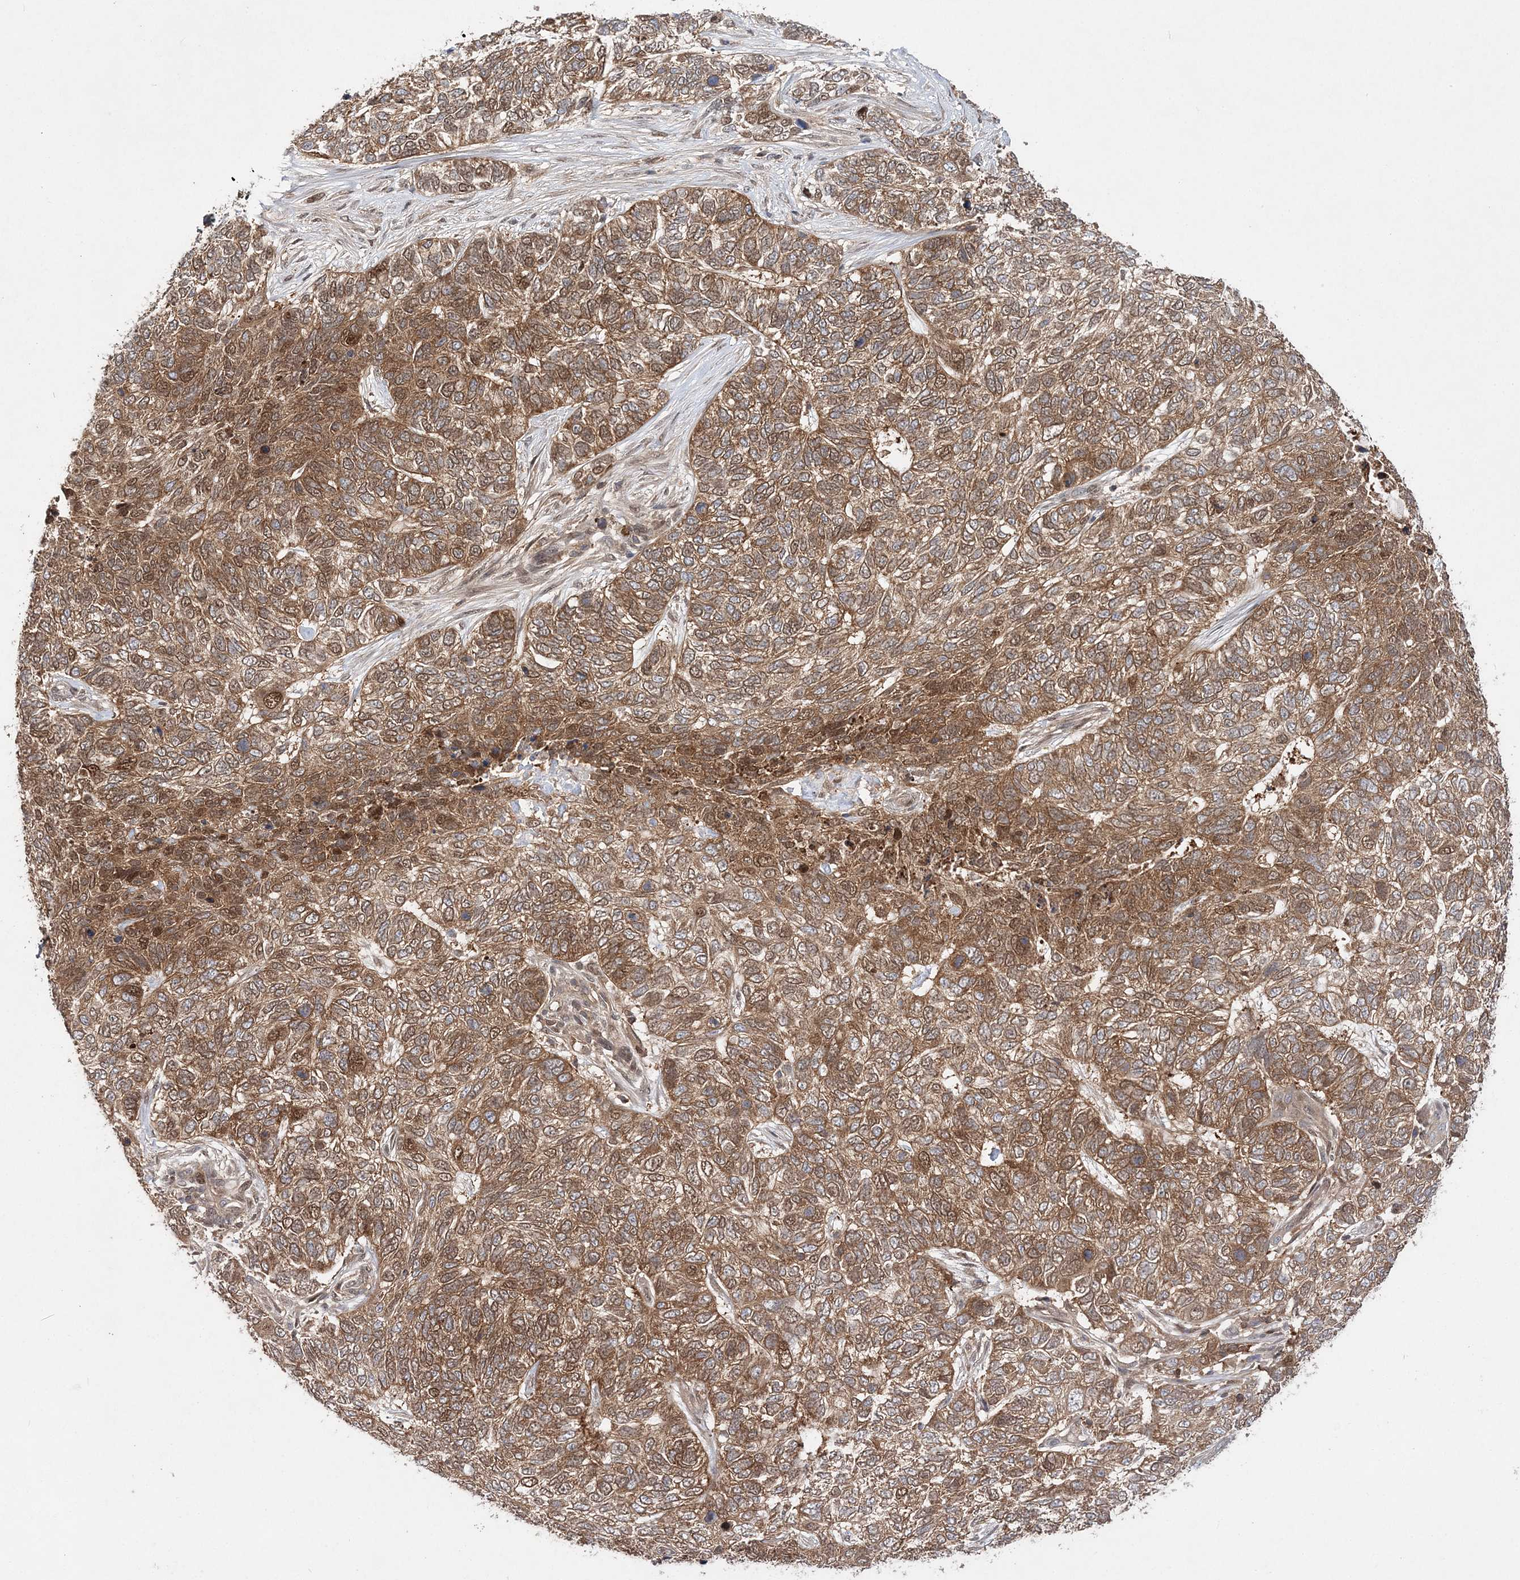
{"staining": {"intensity": "moderate", "quantity": ">75%", "location": "cytoplasmic/membranous,nuclear"}, "tissue": "skin cancer", "cell_type": "Tumor cells", "image_type": "cancer", "snomed": [{"axis": "morphology", "description": "Basal cell carcinoma"}, {"axis": "topography", "description": "Skin"}], "caption": "Immunohistochemistry image of skin cancer (basal cell carcinoma) stained for a protein (brown), which demonstrates medium levels of moderate cytoplasmic/membranous and nuclear expression in about >75% of tumor cells.", "gene": "NIF3L1", "patient": {"sex": "female", "age": 65}}